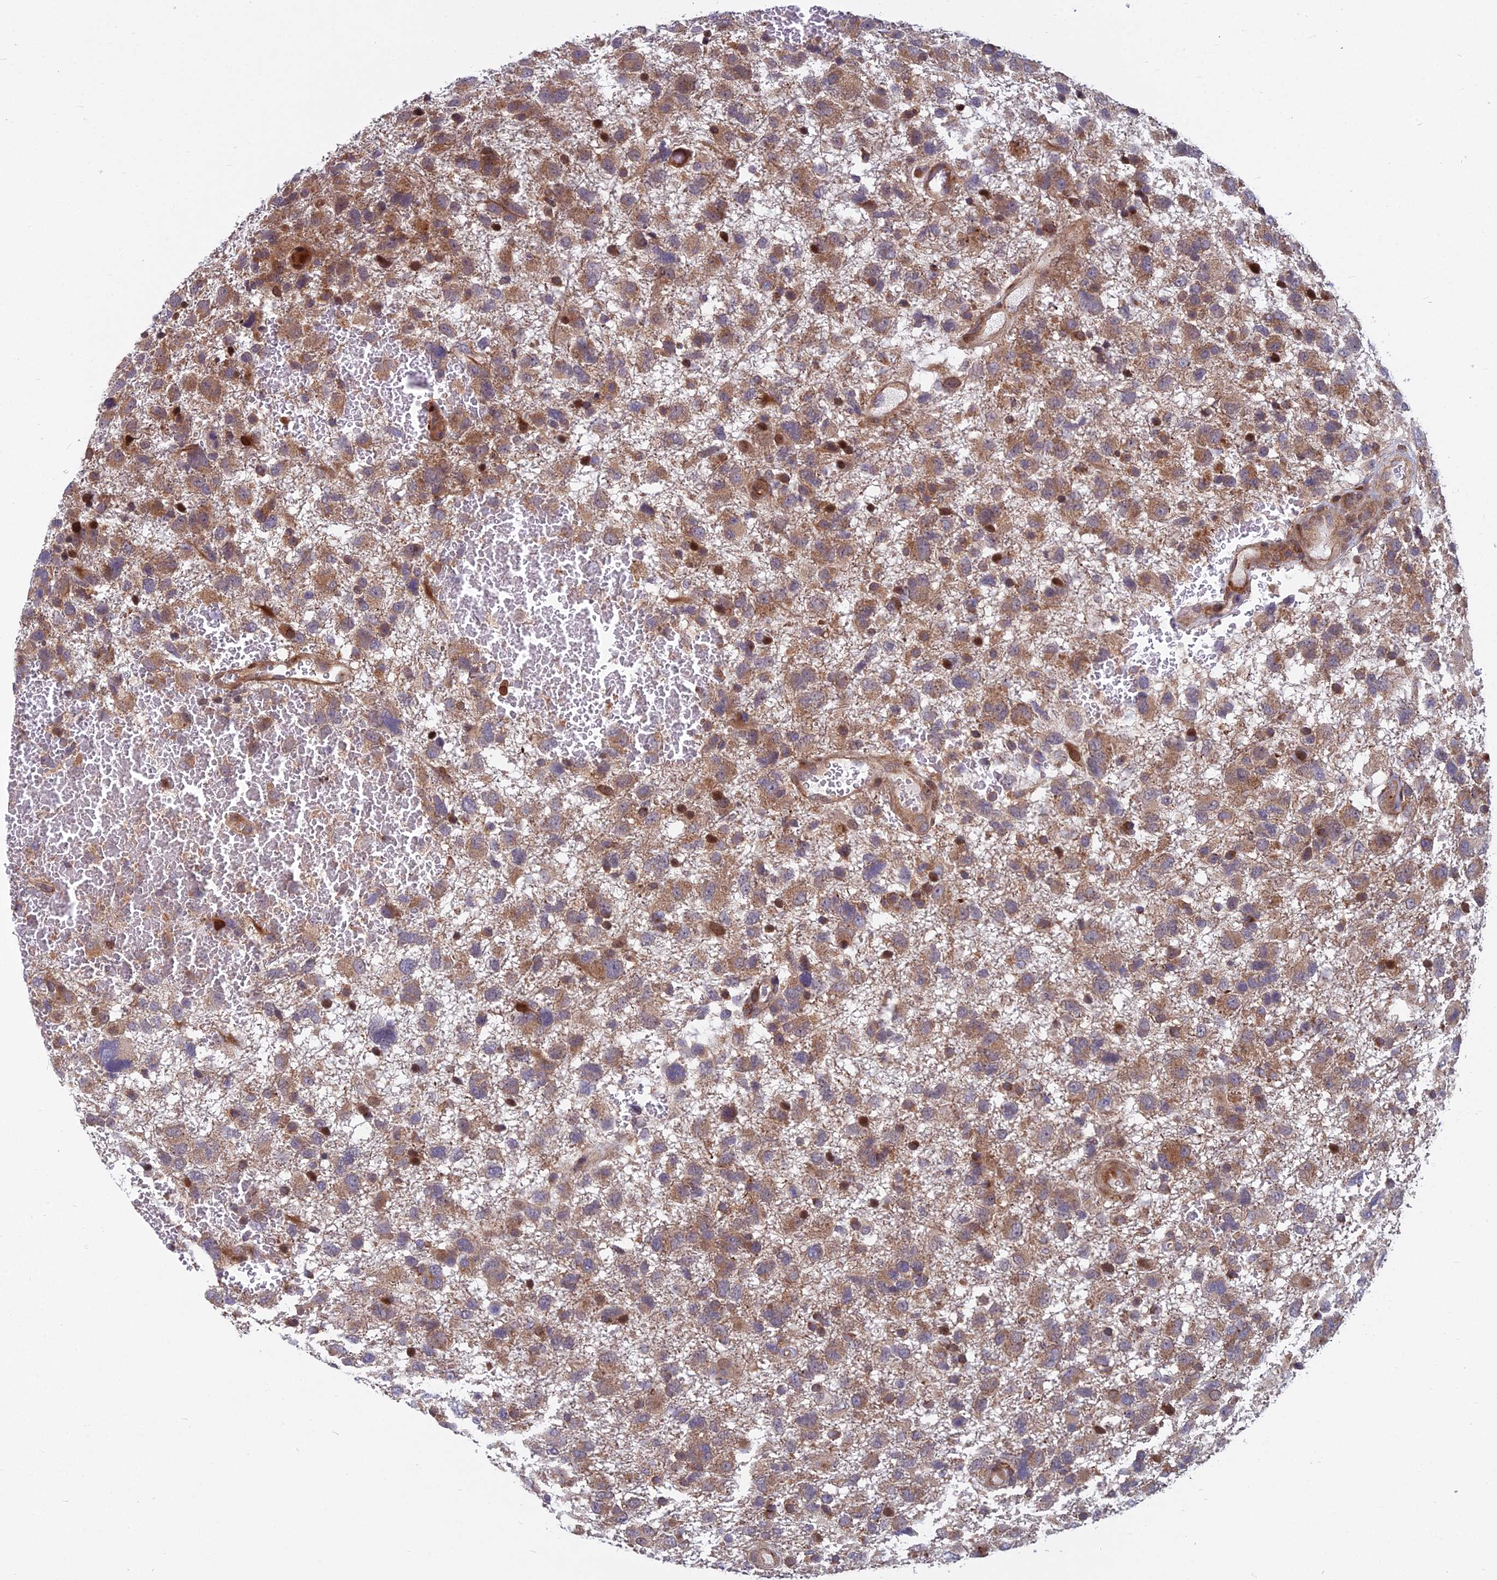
{"staining": {"intensity": "moderate", "quantity": ">75%", "location": "cytoplasmic/membranous"}, "tissue": "glioma", "cell_type": "Tumor cells", "image_type": "cancer", "snomed": [{"axis": "morphology", "description": "Glioma, malignant, High grade"}, {"axis": "topography", "description": "Brain"}], "caption": "Moderate cytoplasmic/membranous staining for a protein is identified in approximately >75% of tumor cells of glioma using immunohistochemistry.", "gene": "COMMD2", "patient": {"sex": "male", "age": 61}}